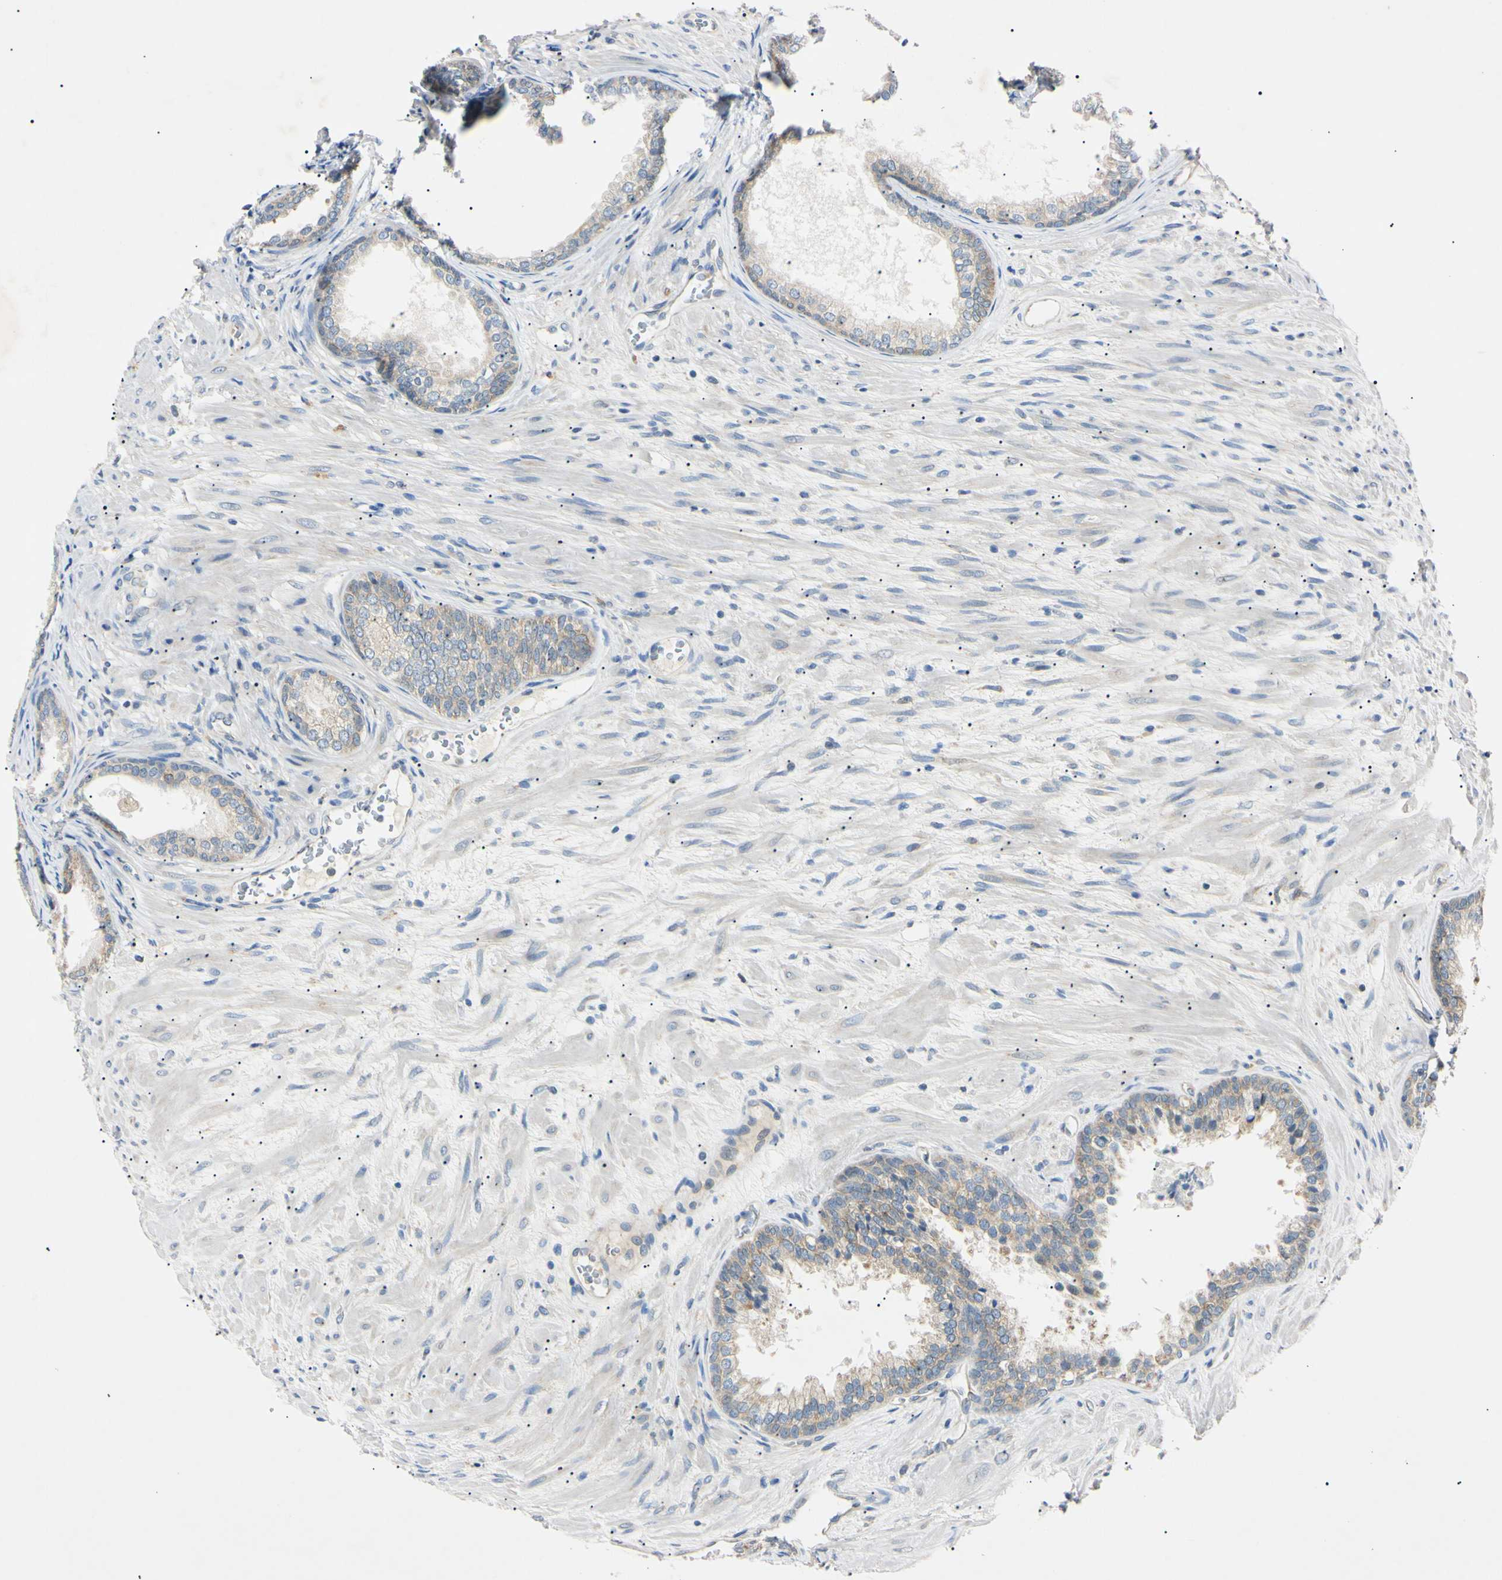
{"staining": {"intensity": "weak", "quantity": ">75%", "location": "cytoplasmic/membranous"}, "tissue": "prostate", "cell_type": "Glandular cells", "image_type": "normal", "snomed": [{"axis": "morphology", "description": "Normal tissue, NOS"}, {"axis": "topography", "description": "Prostate"}], "caption": "This histopathology image shows immunohistochemistry staining of benign prostate, with low weak cytoplasmic/membranous expression in about >75% of glandular cells.", "gene": "DNAJB12", "patient": {"sex": "male", "age": 76}}